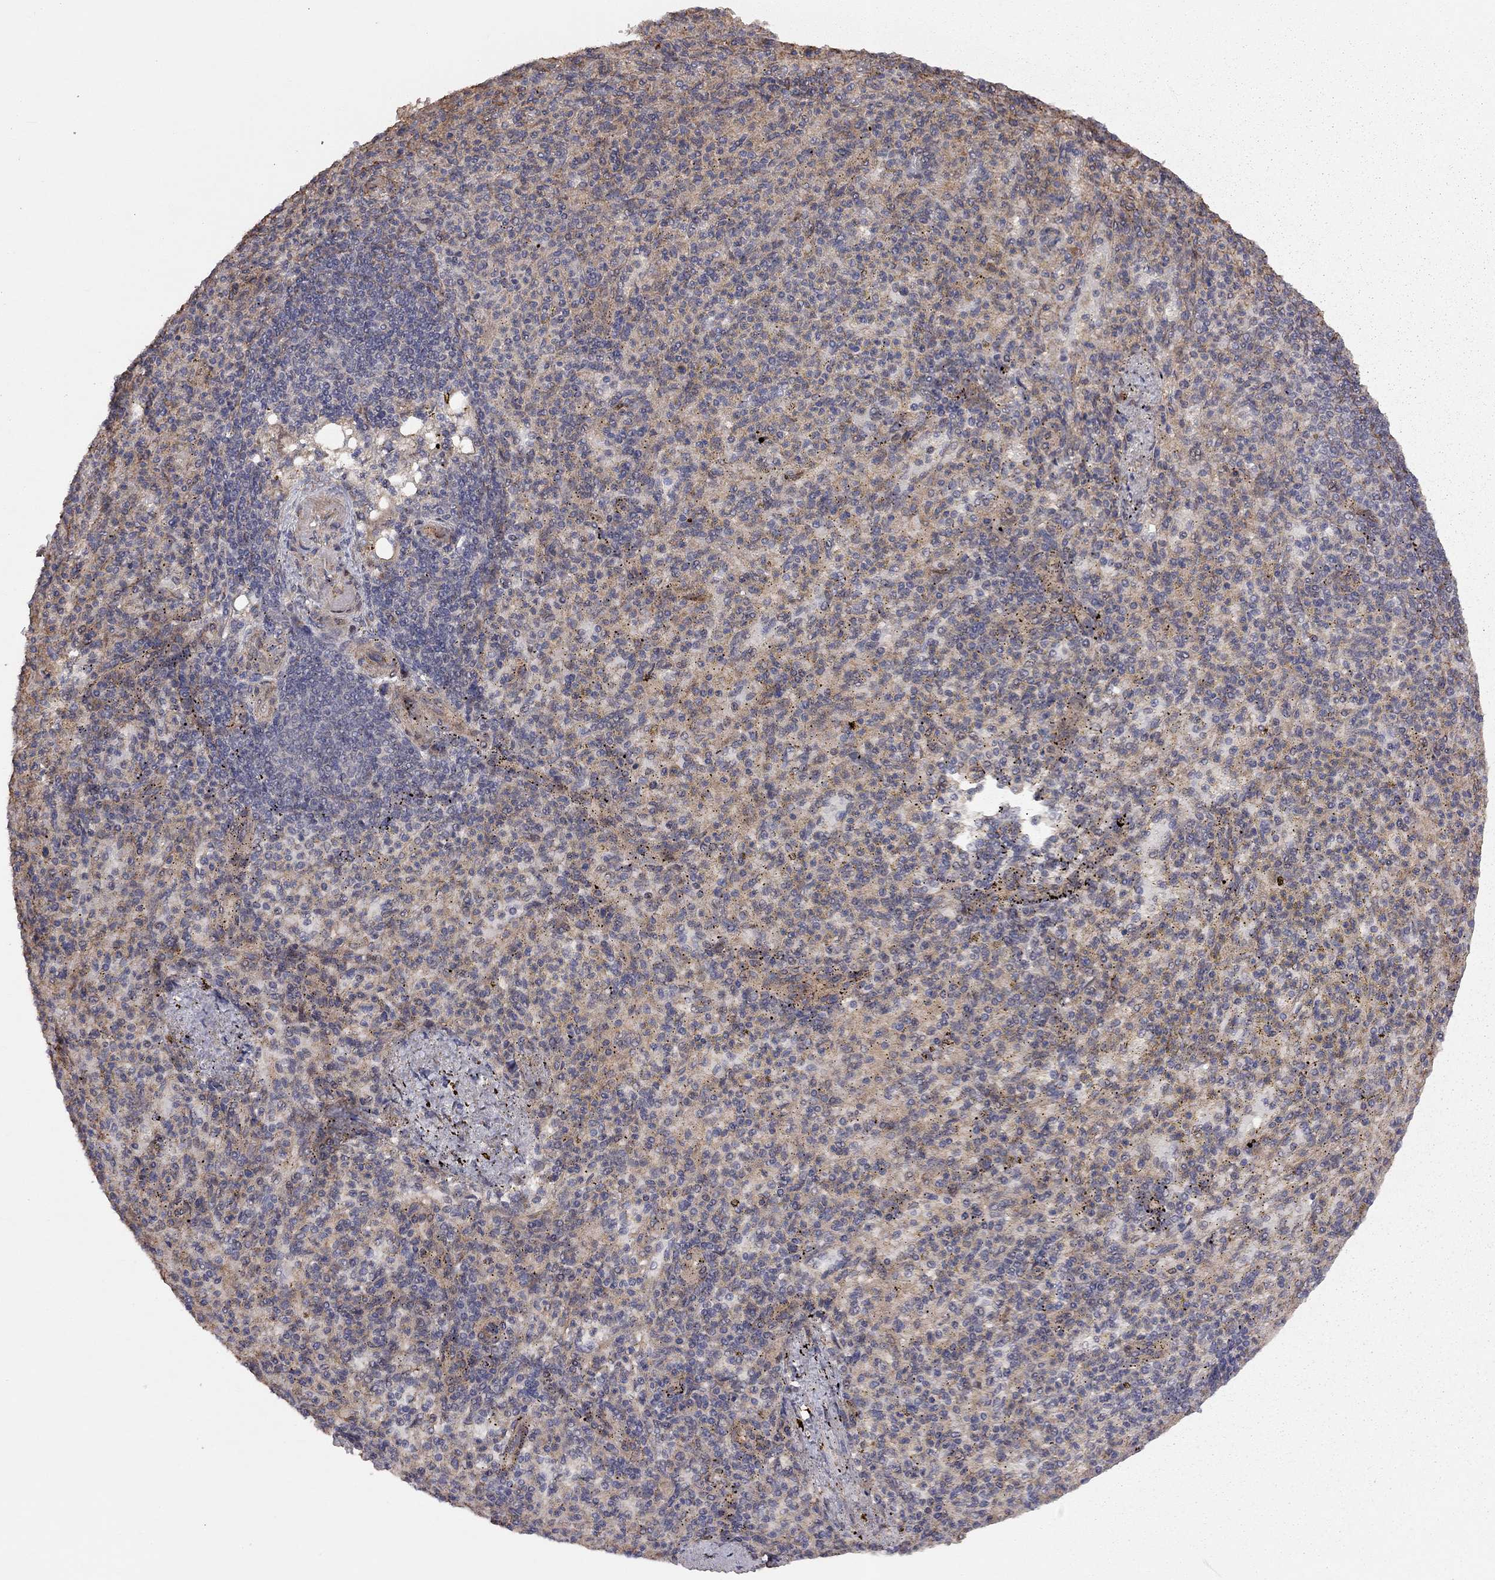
{"staining": {"intensity": "negative", "quantity": "none", "location": "none"}, "tissue": "spleen", "cell_type": "Cells in red pulp", "image_type": "normal", "snomed": [{"axis": "morphology", "description": "Normal tissue, NOS"}, {"axis": "topography", "description": "Spleen"}], "caption": "Photomicrograph shows no significant protein expression in cells in red pulp of benign spleen.", "gene": "EXOC3L2", "patient": {"sex": "female", "age": 74}}